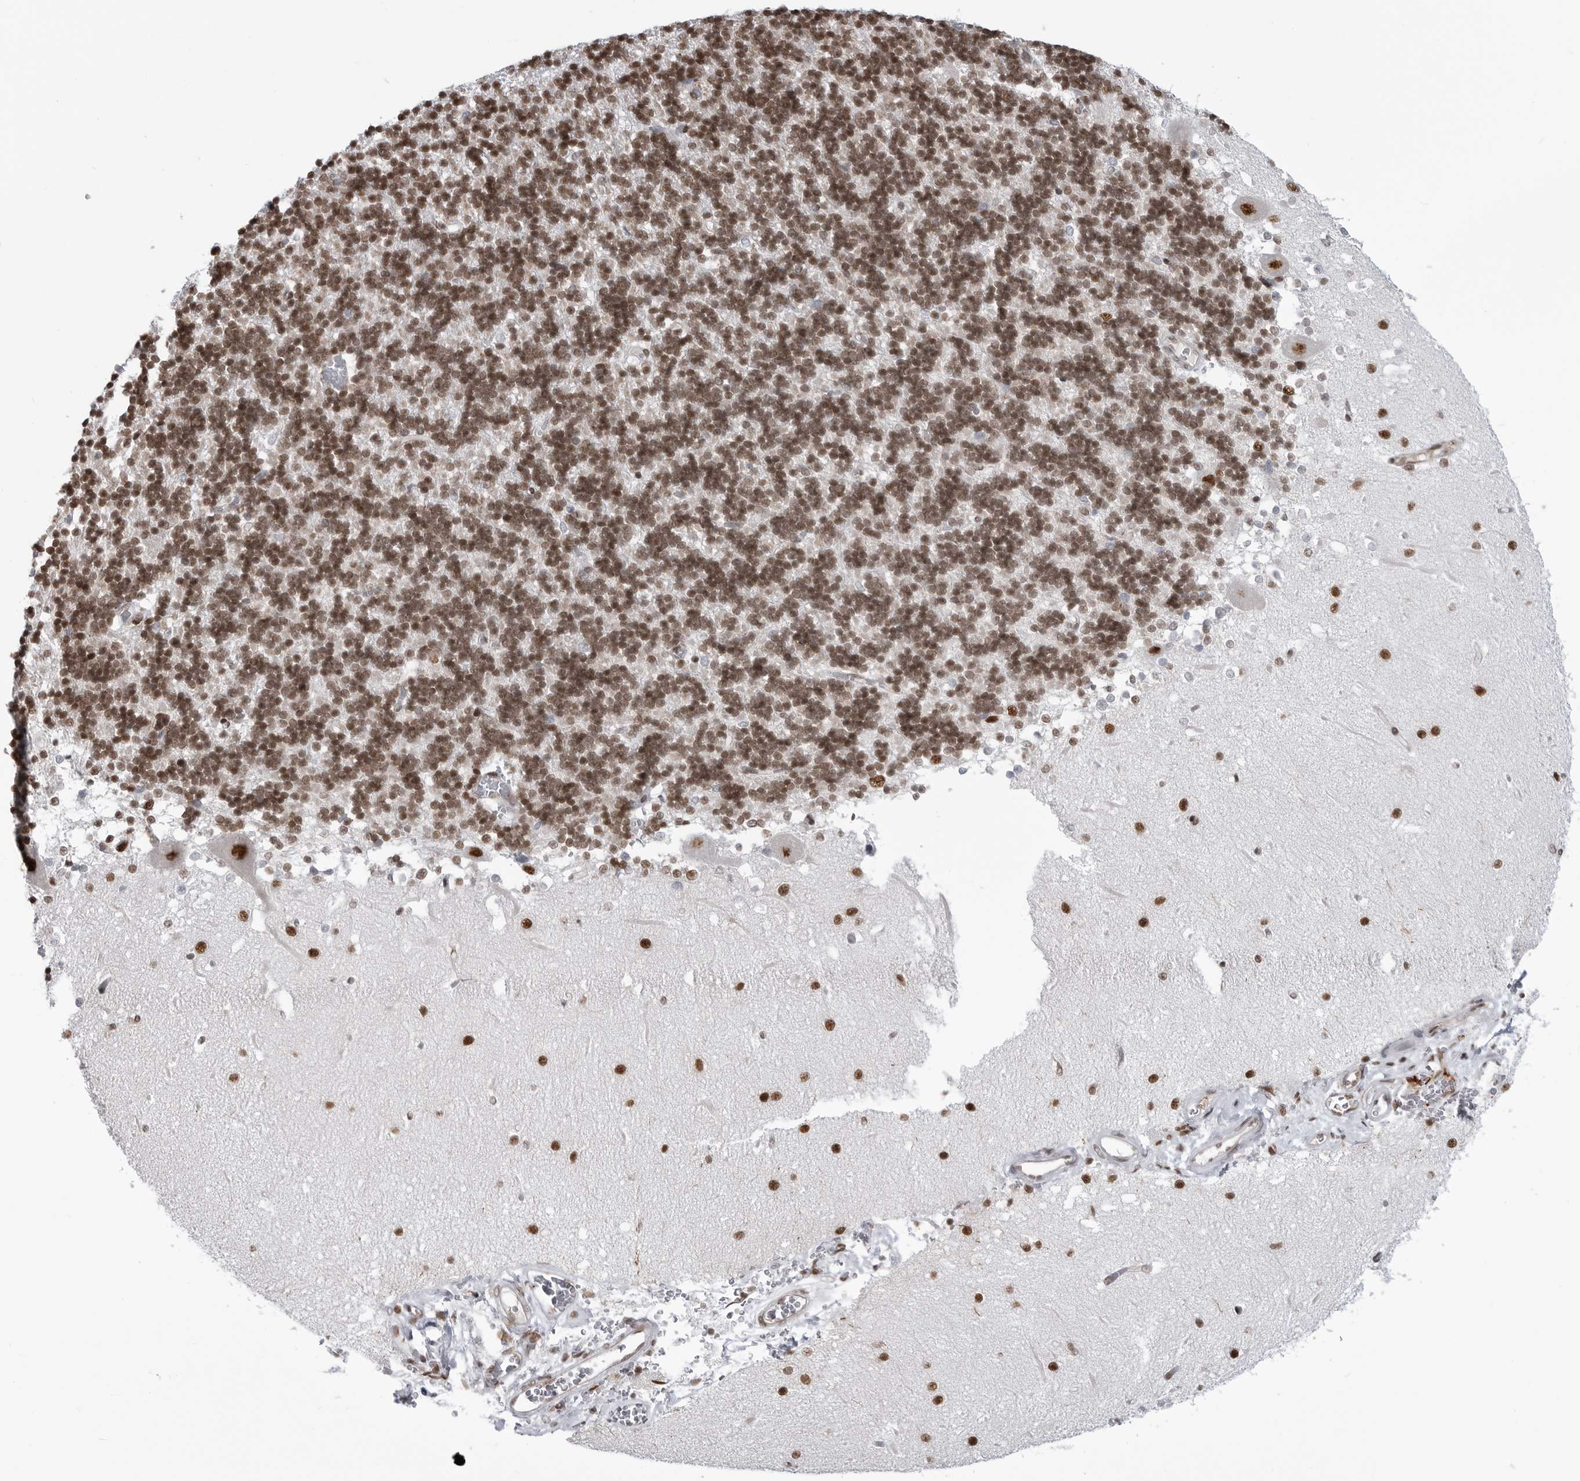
{"staining": {"intensity": "strong", "quantity": "25%-75%", "location": "nuclear"}, "tissue": "cerebellum", "cell_type": "Cells in granular layer", "image_type": "normal", "snomed": [{"axis": "morphology", "description": "Normal tissue, NOS"}, {"axis": "topography", "description": "Cerebellum"}], "caption": "The histopathology image exhibits immunohistochemical staining of benign cerebellum. There is strong nuclear expression is present in about 25%-75% of cells in granular layer.", "gene": "RNF26", "patient": {"sex": "male", "age": 37}}